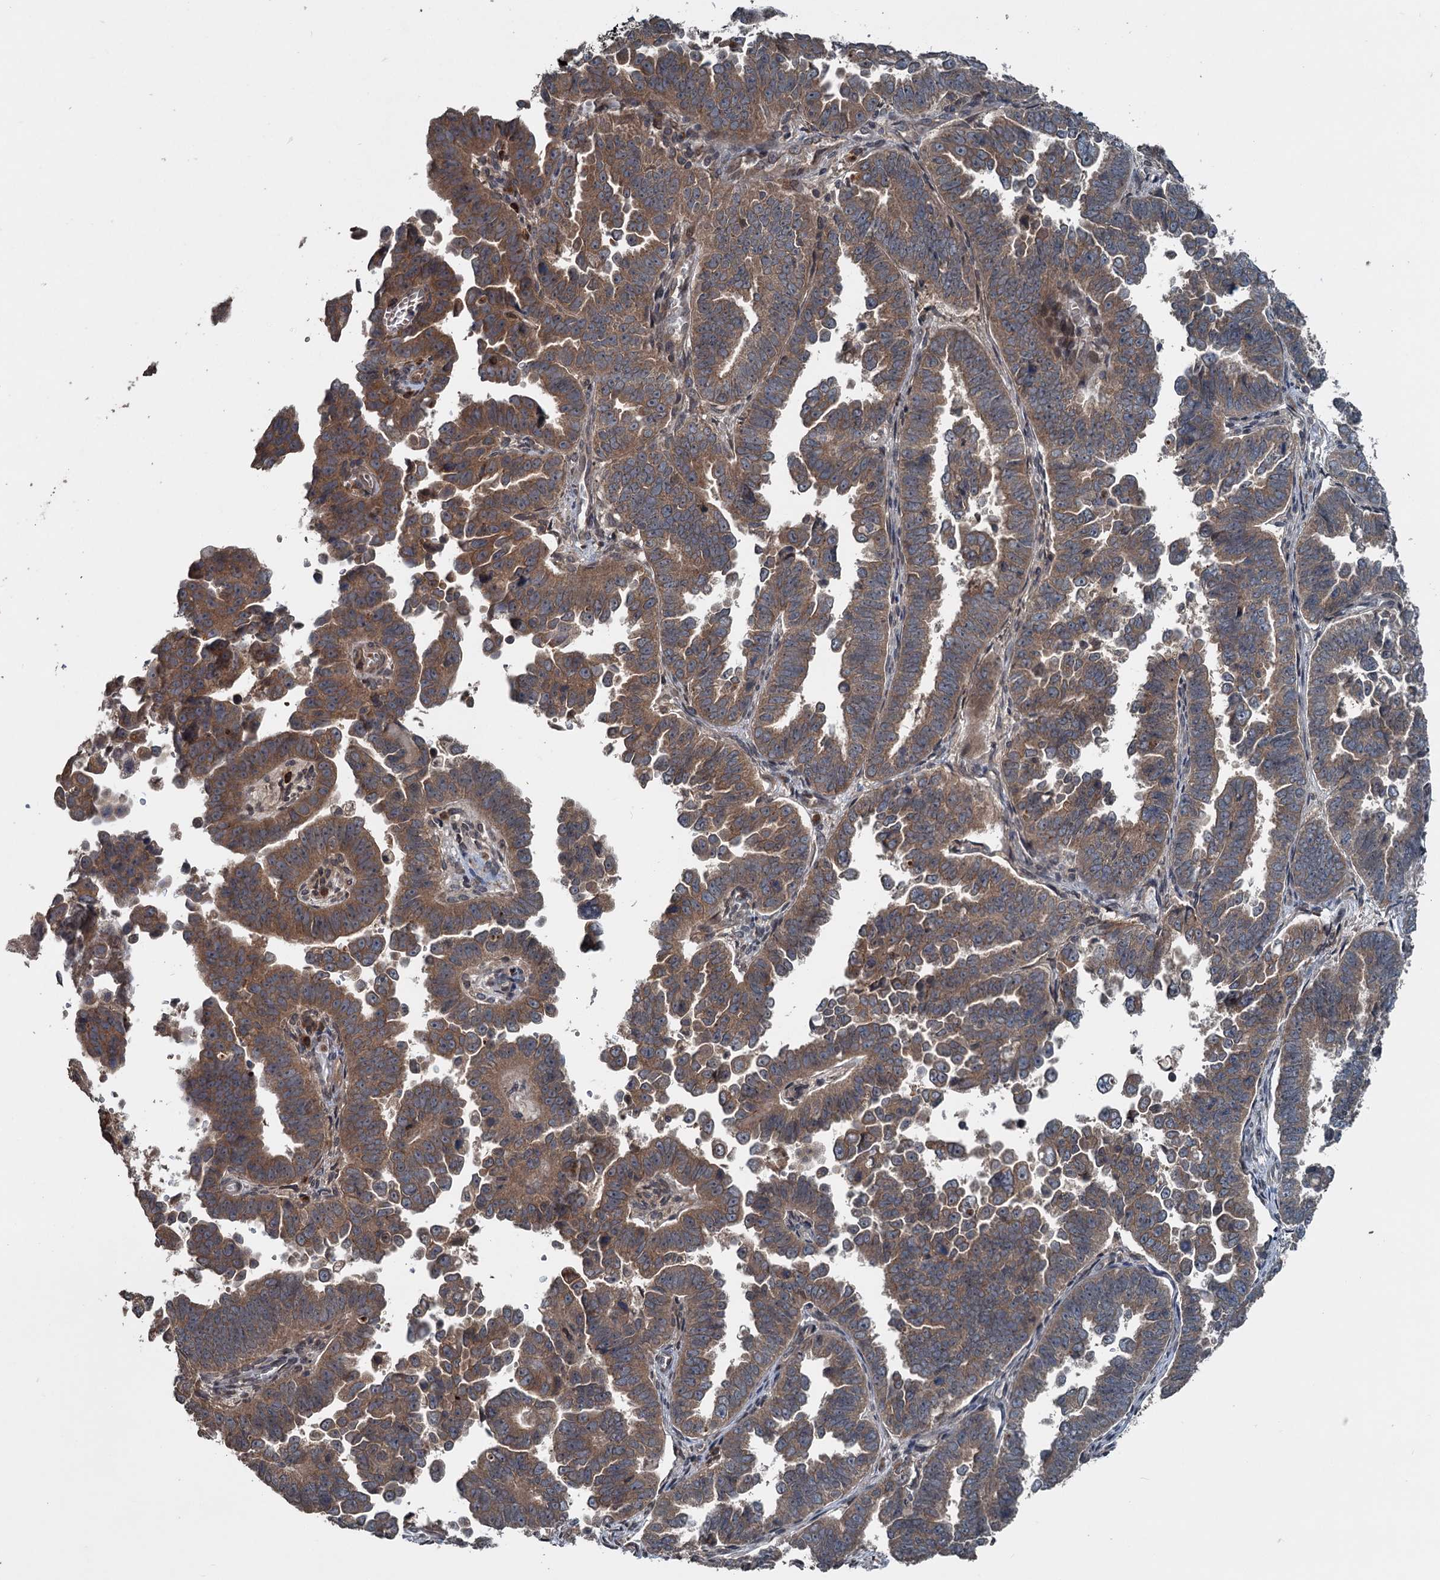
{"staining": {"intensity": "moderate", "quantity": ">75%", "location": "cytoplasmic/membranous"}, "tissue": "endometrial cancer", "cell_type": "Tumor cells", "image_type": "cancer", "snomed": [{"axis": "morphology", "description": "Adenocarcinoma, NOS"}, {"axis": "topography", "description": "Endometrium"}], "caption": "IHC of endometrial adenocarcinoma shows medium levels of moderate cytoplasmic/membranous staining in about >75% of tumor cells.", "gene": "N4BP2L2", "patient": {"sex": "female", "age": 75}}